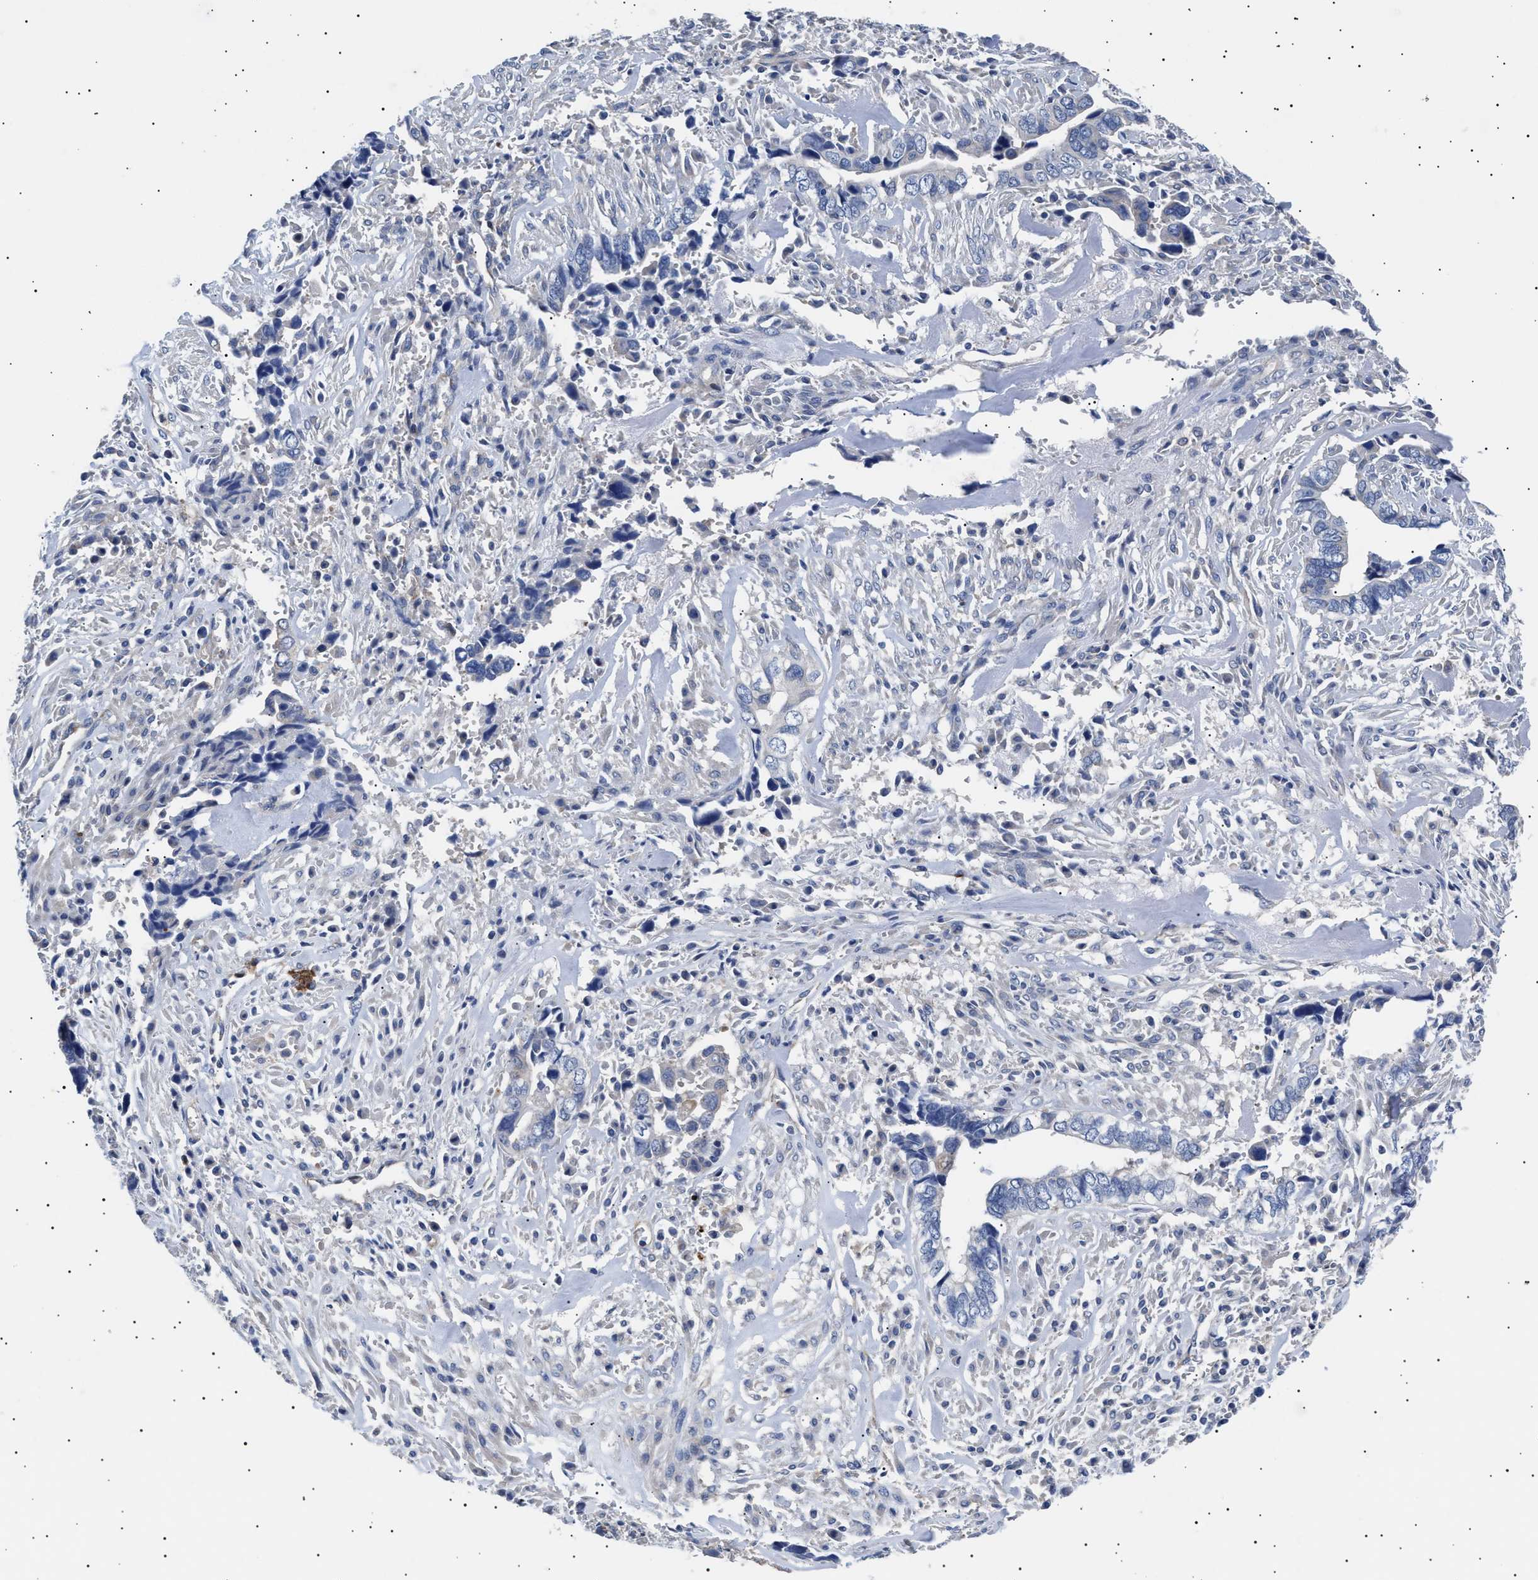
{"staining": {"intensity": "negative", "quantity": "none", "location": "none"}, "tissue": "liver cancer", "cell_type": "Tumor cells", "image_type": "cancer", "snomed": [{"axis": "morphology", "description": "Cholangiocarcinoma"}, {"axis": "topography", "description": "Liver"}], "caption": "A micrograph of liver cholangiocarcinoma stained for a protein displays no brown staining in tumor cells.", "gene": "HEMGN", "patient": {"sex": "female", "age": 79}}